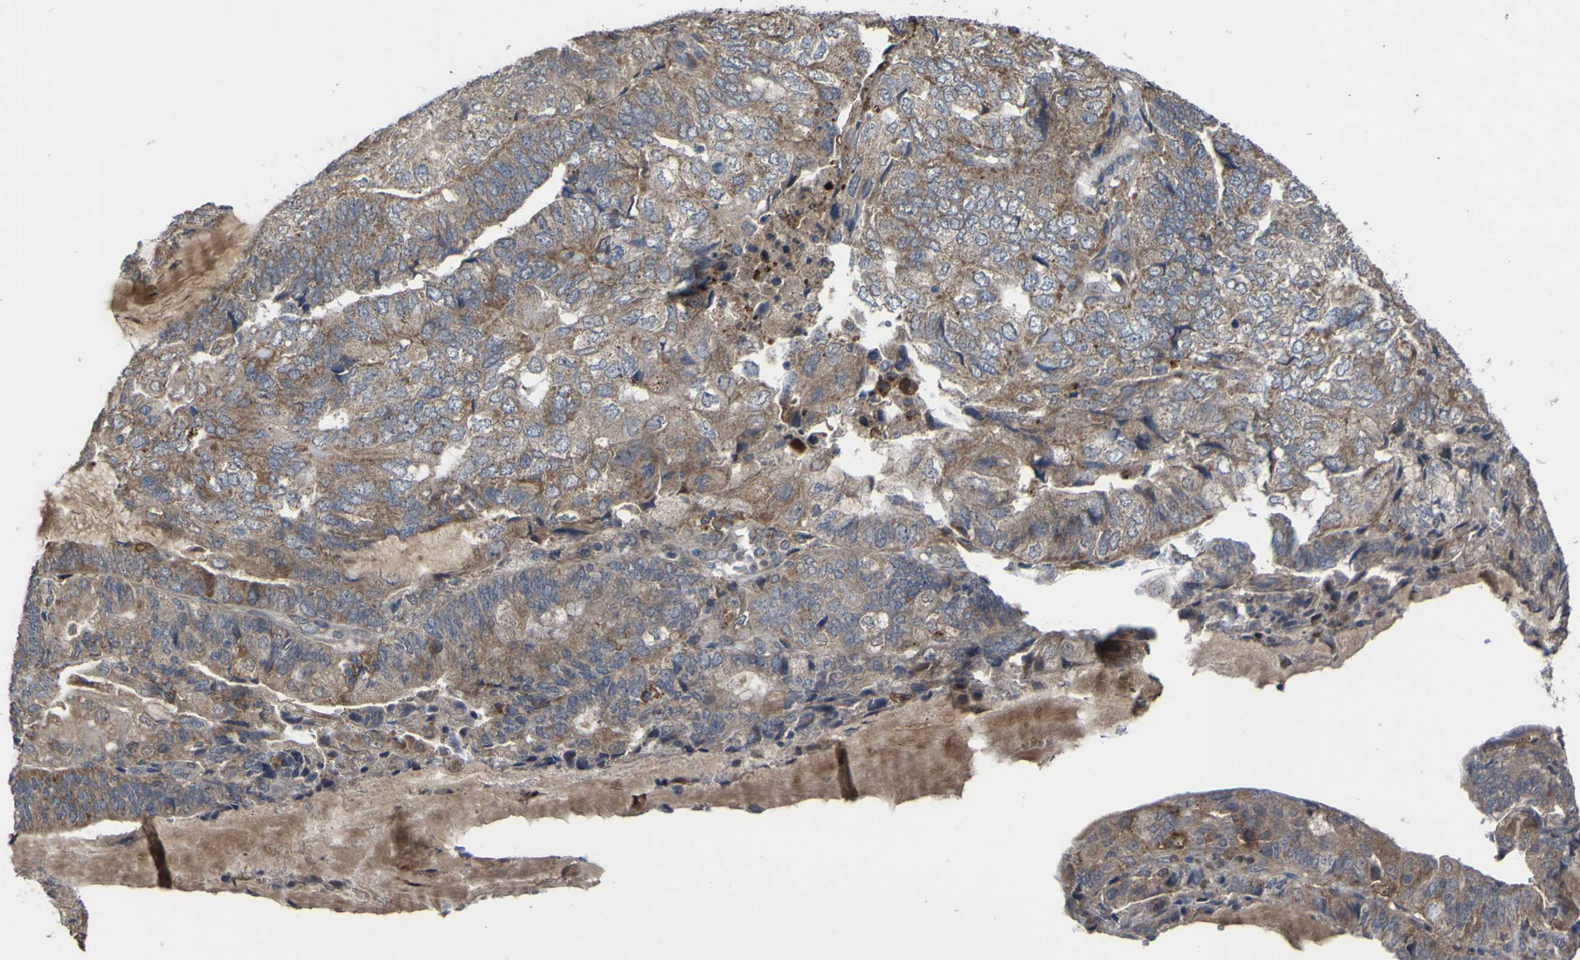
{"staining": {"intensity": "moderate", "quantity": ">75%", "location": "cytoplasmic/membranous"}, "tissue": "endometrial cancer", "cell_type": "Tumor cells", "image_type": "cancer", "snomed": [{"axis": "morphology", "description": "Adenocarcinoma, NOS"}, {"axis": "topography", "description": "Endometrium"}], "caption": "Endometrial cancer (adenocarcinoma) was stained to show a protein in brown. There is medium levels of moderate cytoplasmic/membranous expression in approximately >75% of tumor cells. The staining was performed using DAB (3,3'-diaminobenzidine), with brown indicating positive protein expression. Nuclei are stained blue with hematoxylin.", "gene": "IRAK2", "patient": {"sex": "female", "age": 81}}